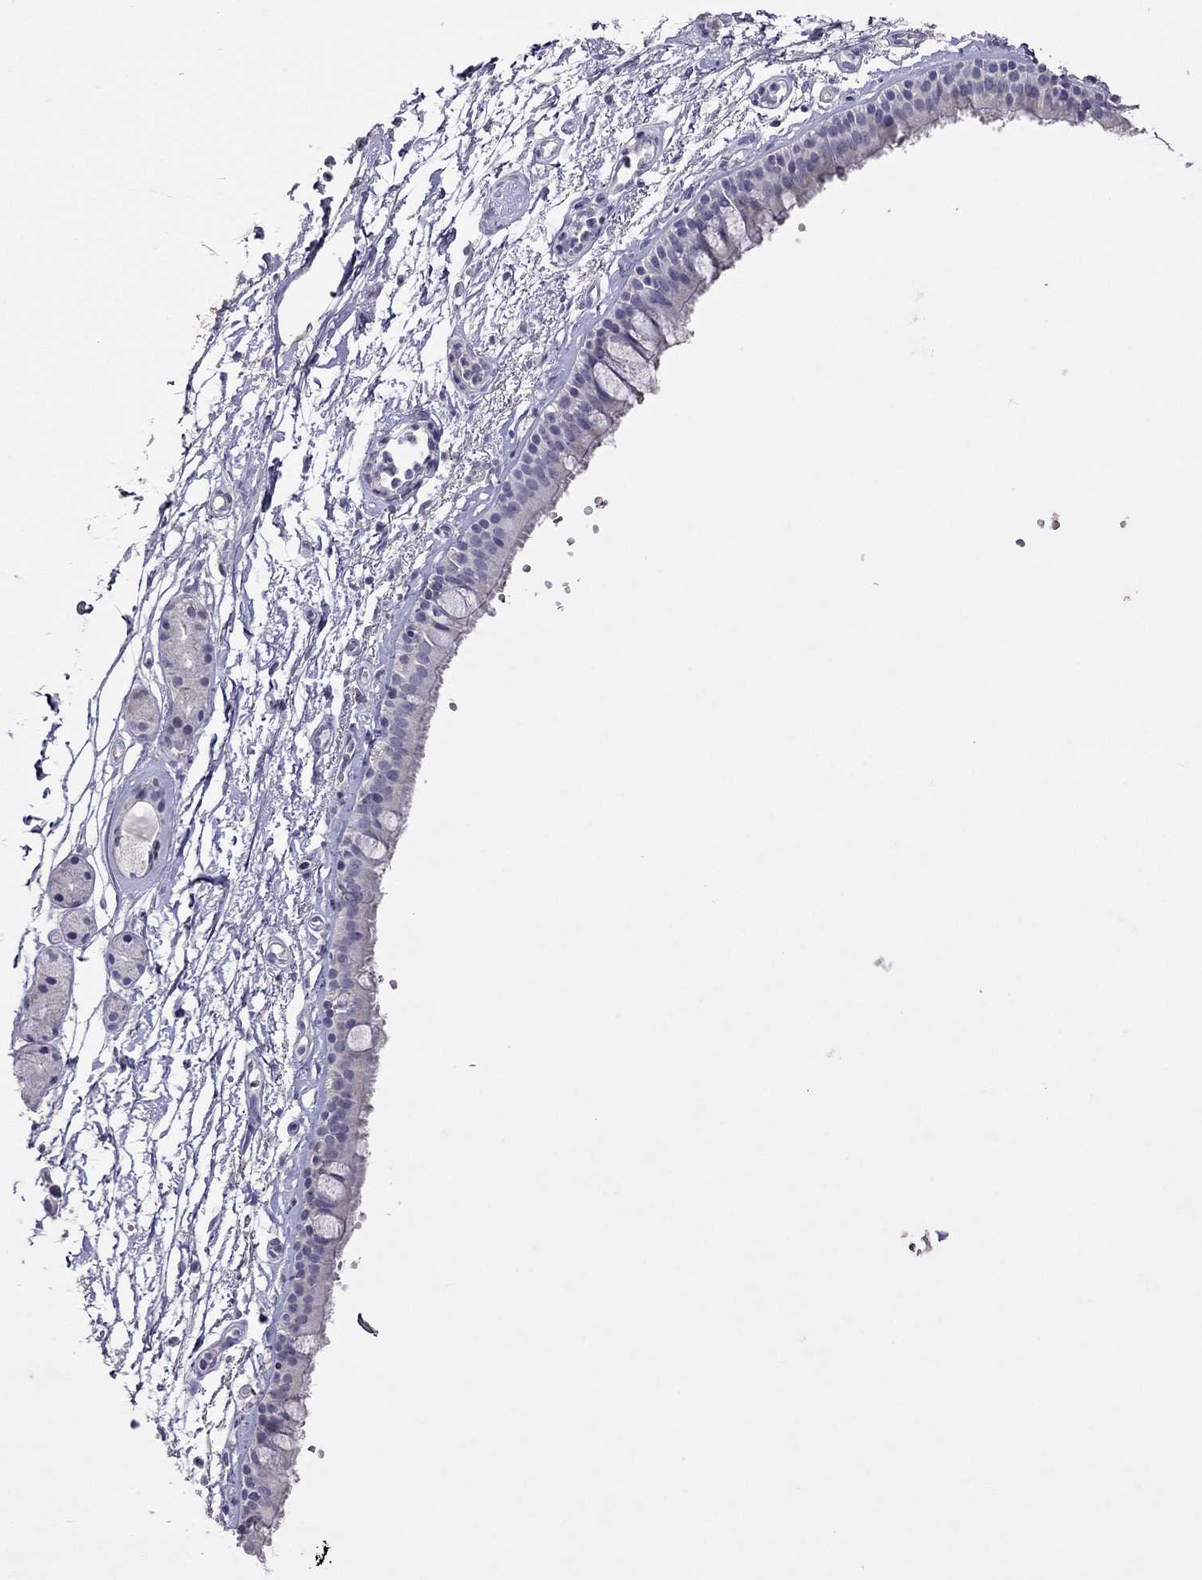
{"staining": {"intensity": "negative", "quantity": "none", "location": "none"}, "tissue": "bronchus", "cell_type": "Respiratory epithelial cells", "image_type": "normal", "snomed": [{"axis": "morphology", "description": "Normal tissue, NOS"}, {"axis": "topography", "description": "Cartilage tissue"}, {"axis": "topography", "description": "Bronchus"}], "caption": "This micrograph is of unremarkable bronchus stained with immunohistochemistry to label a protein in brown with the nuclei are counter-stained blue. There is no staining in respiratory epithelial cells.", "gene": "FST", "patient": {"sex": "male", "age": 66}}